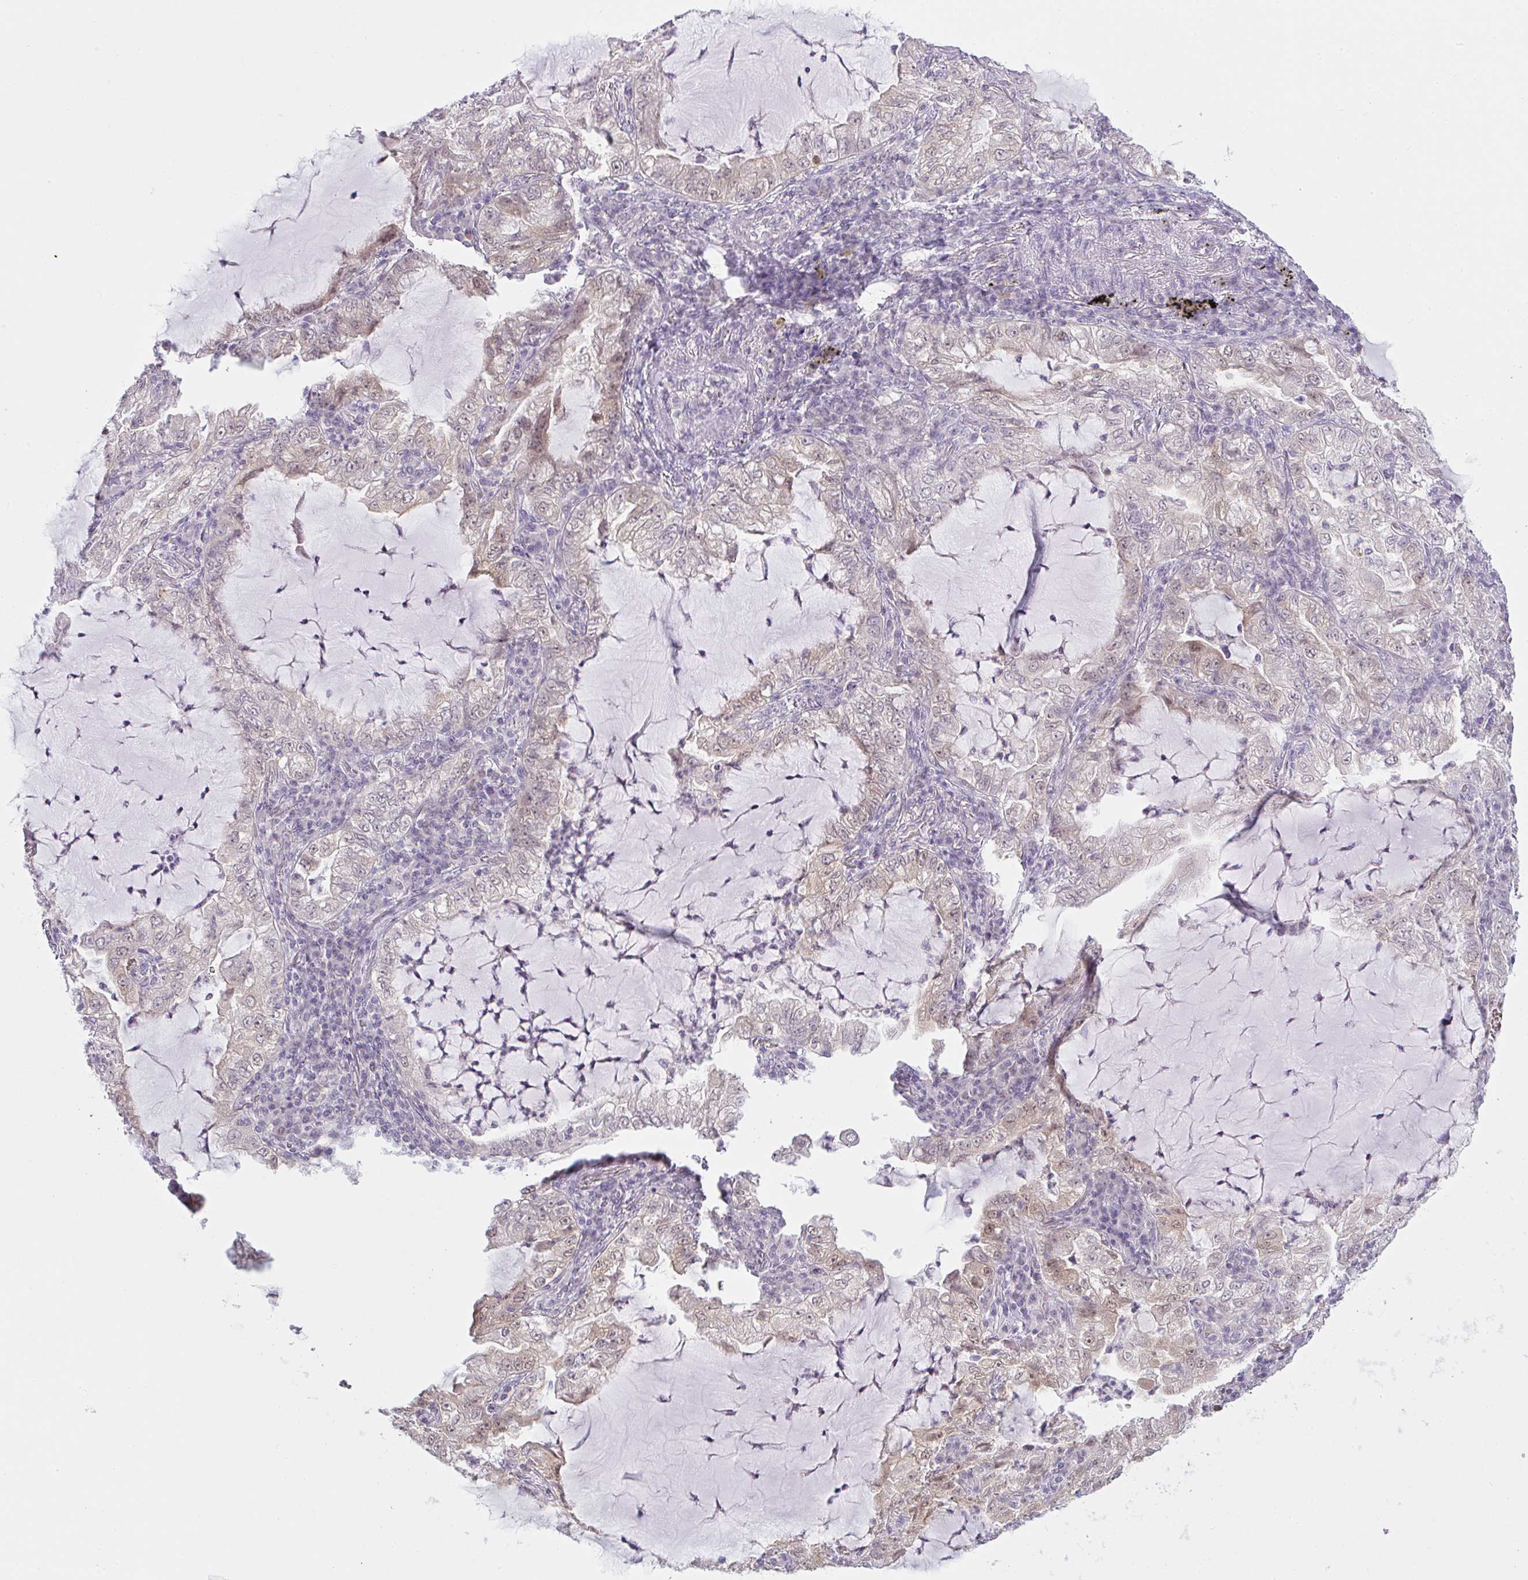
{"staining": {"intensity": "weak", "quantity": "<25%", "location": "cytoplasmic/membranous,nuclear"}, "tissue": "lung cancer", "cell_type": "Tumor cells", "image_type": "cancer", "snomed": [{"axis": "morphology", "description": "Adenocarcinoma, NOS"}, {"axis": "topography", "description": "Lung"}], "caption": "Tumor cells are negative for brown protein staining in lung cancer (adenocarcinoma). (Brightfield microscopy of DAB (3,3'-diaminobenzidine) immunohistochemistry (IHC) at high magnification).", "gene": "CSE1L", "patient": {"sex": "female", "age": 73}}